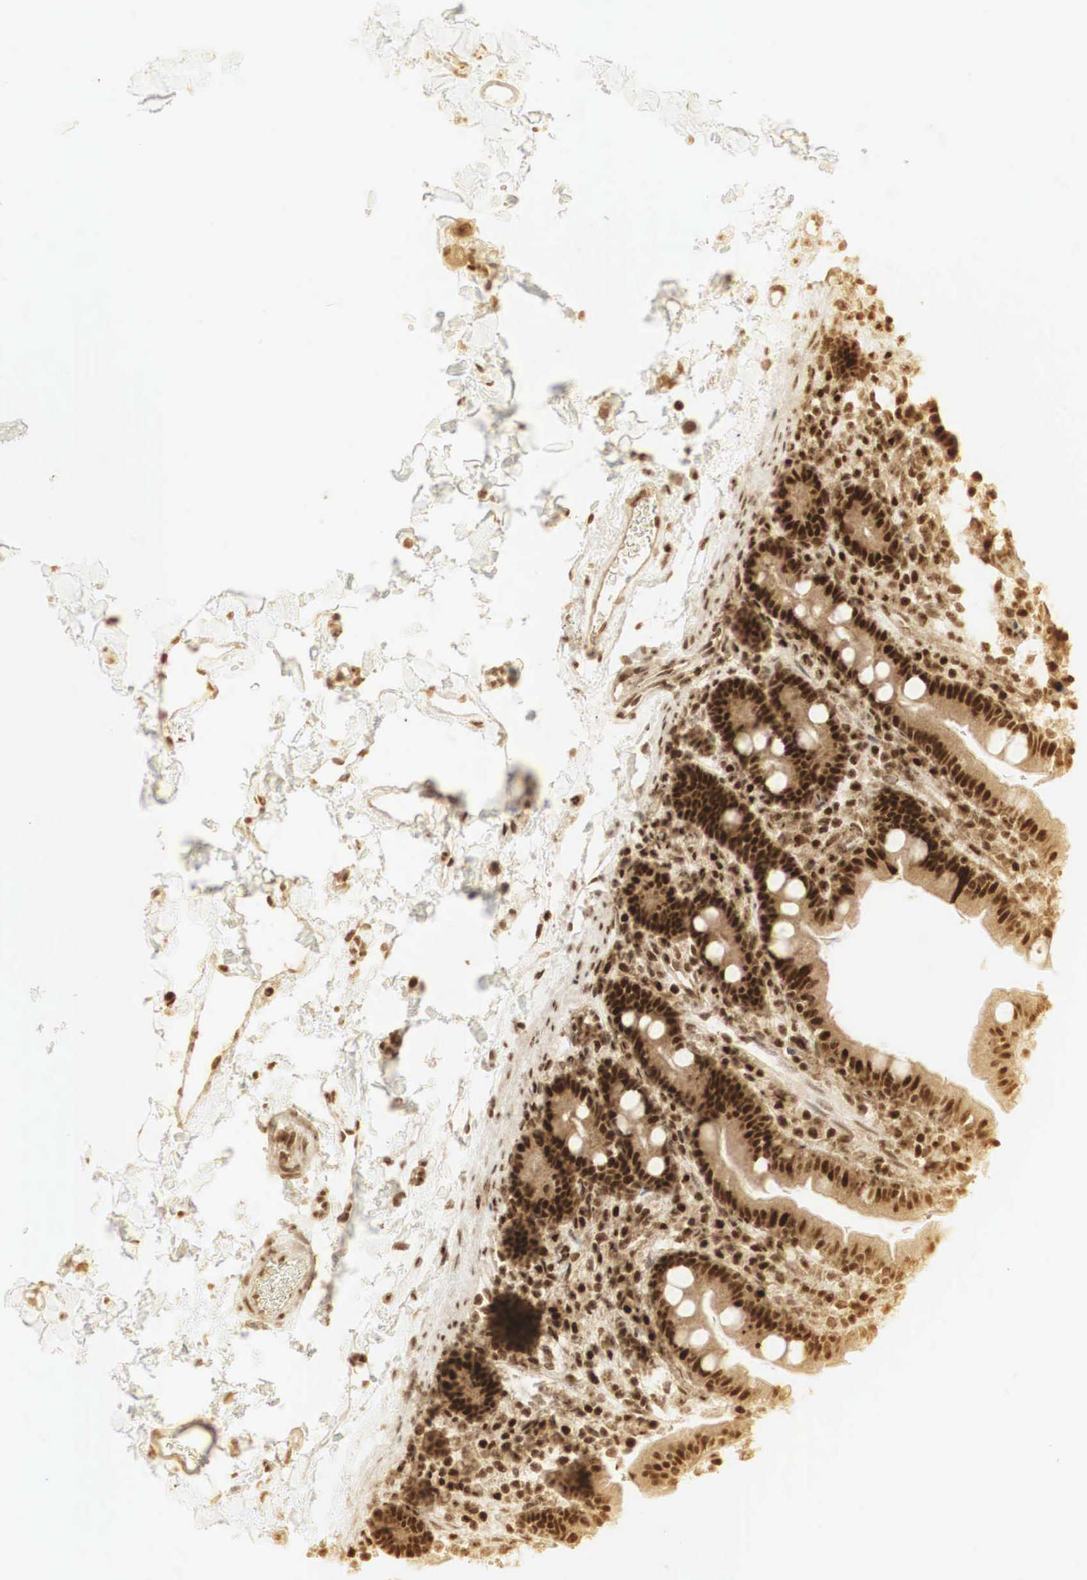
{"staining": {"intensity": "strong", "quantity": ">75%", "location": "cytoplasmic/membranous,nuclear"}, "tissue": "duodenum", "cell_type": "Glandular cells", "image_type": "normal", "snomed": [{"axis": "morphology", "description": "Normal tissue, NOS"}, {"axis": "topography", "description": "Duodenum"}], "caption": "Immunohistochemical staining of benign duodenum displays >75% levels of strong cytoplasmic/membranous,nuclear protein positivity in approximately >75% of glandular cells.", "gene": "RNF113A", "patient": {"sex": "male", "age": 70}}